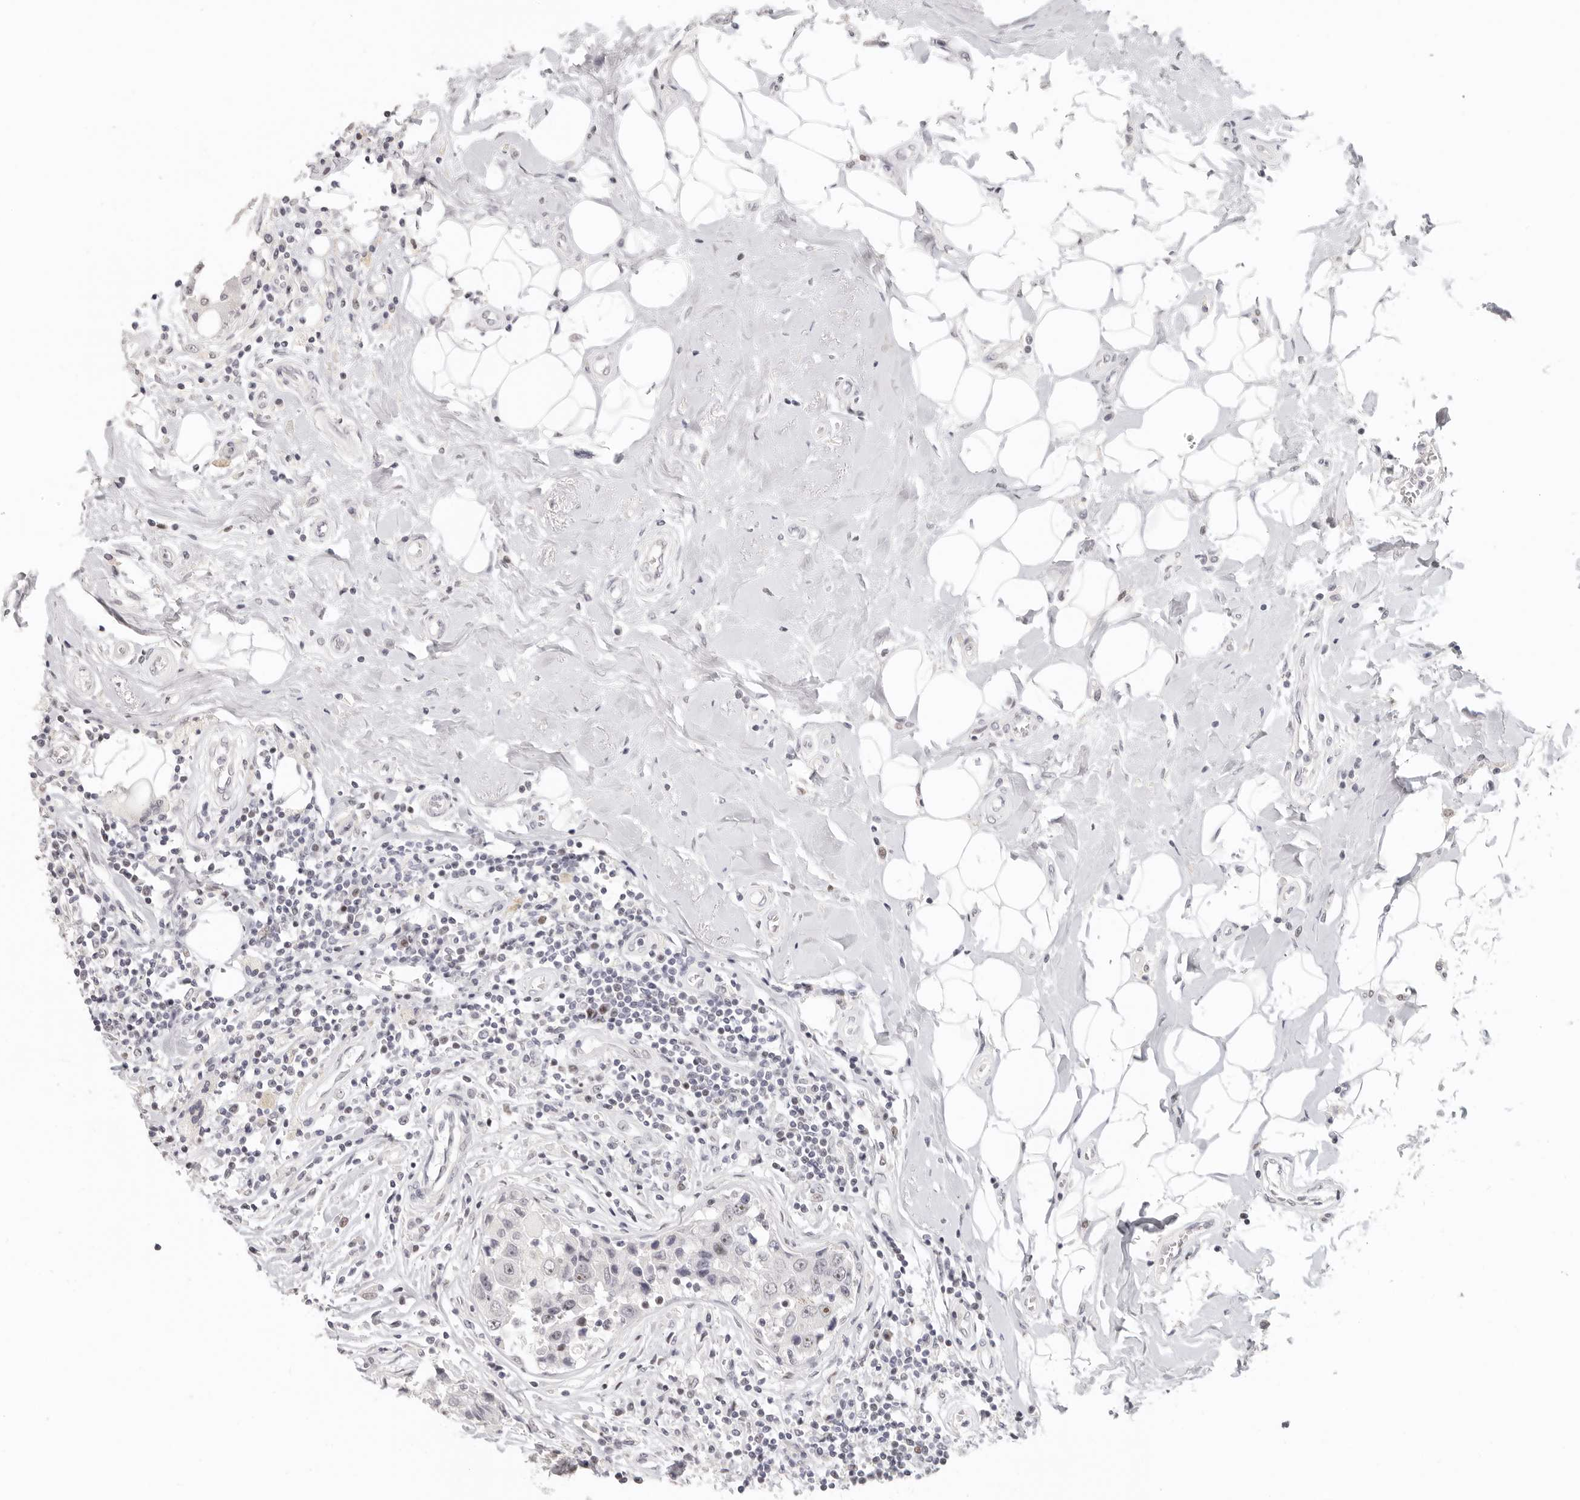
{"staining": {"intensity": "negative", "quantity": "none", "location": "none"}, "tissue": "breast cancer", "cell_type": "Tumor cells", "image_type": "cancer", "snomed": [{"axis": "morphology", "description": "Duct carcinoma"}, {"axis": "topography", "description": "Breast"}], "caption": "Micrograph shows no significant protein expression in tumor cells of breast cancer. The staining was performed using DAB (3,3'-diaminobenzidine) to visualize the protein expression in brown, while the nuclei were stained in blue with hematoxylin (Magnification: 20x).", "gene": "GPBP1L1", "patient": {"sex": "female", "age": 27}}